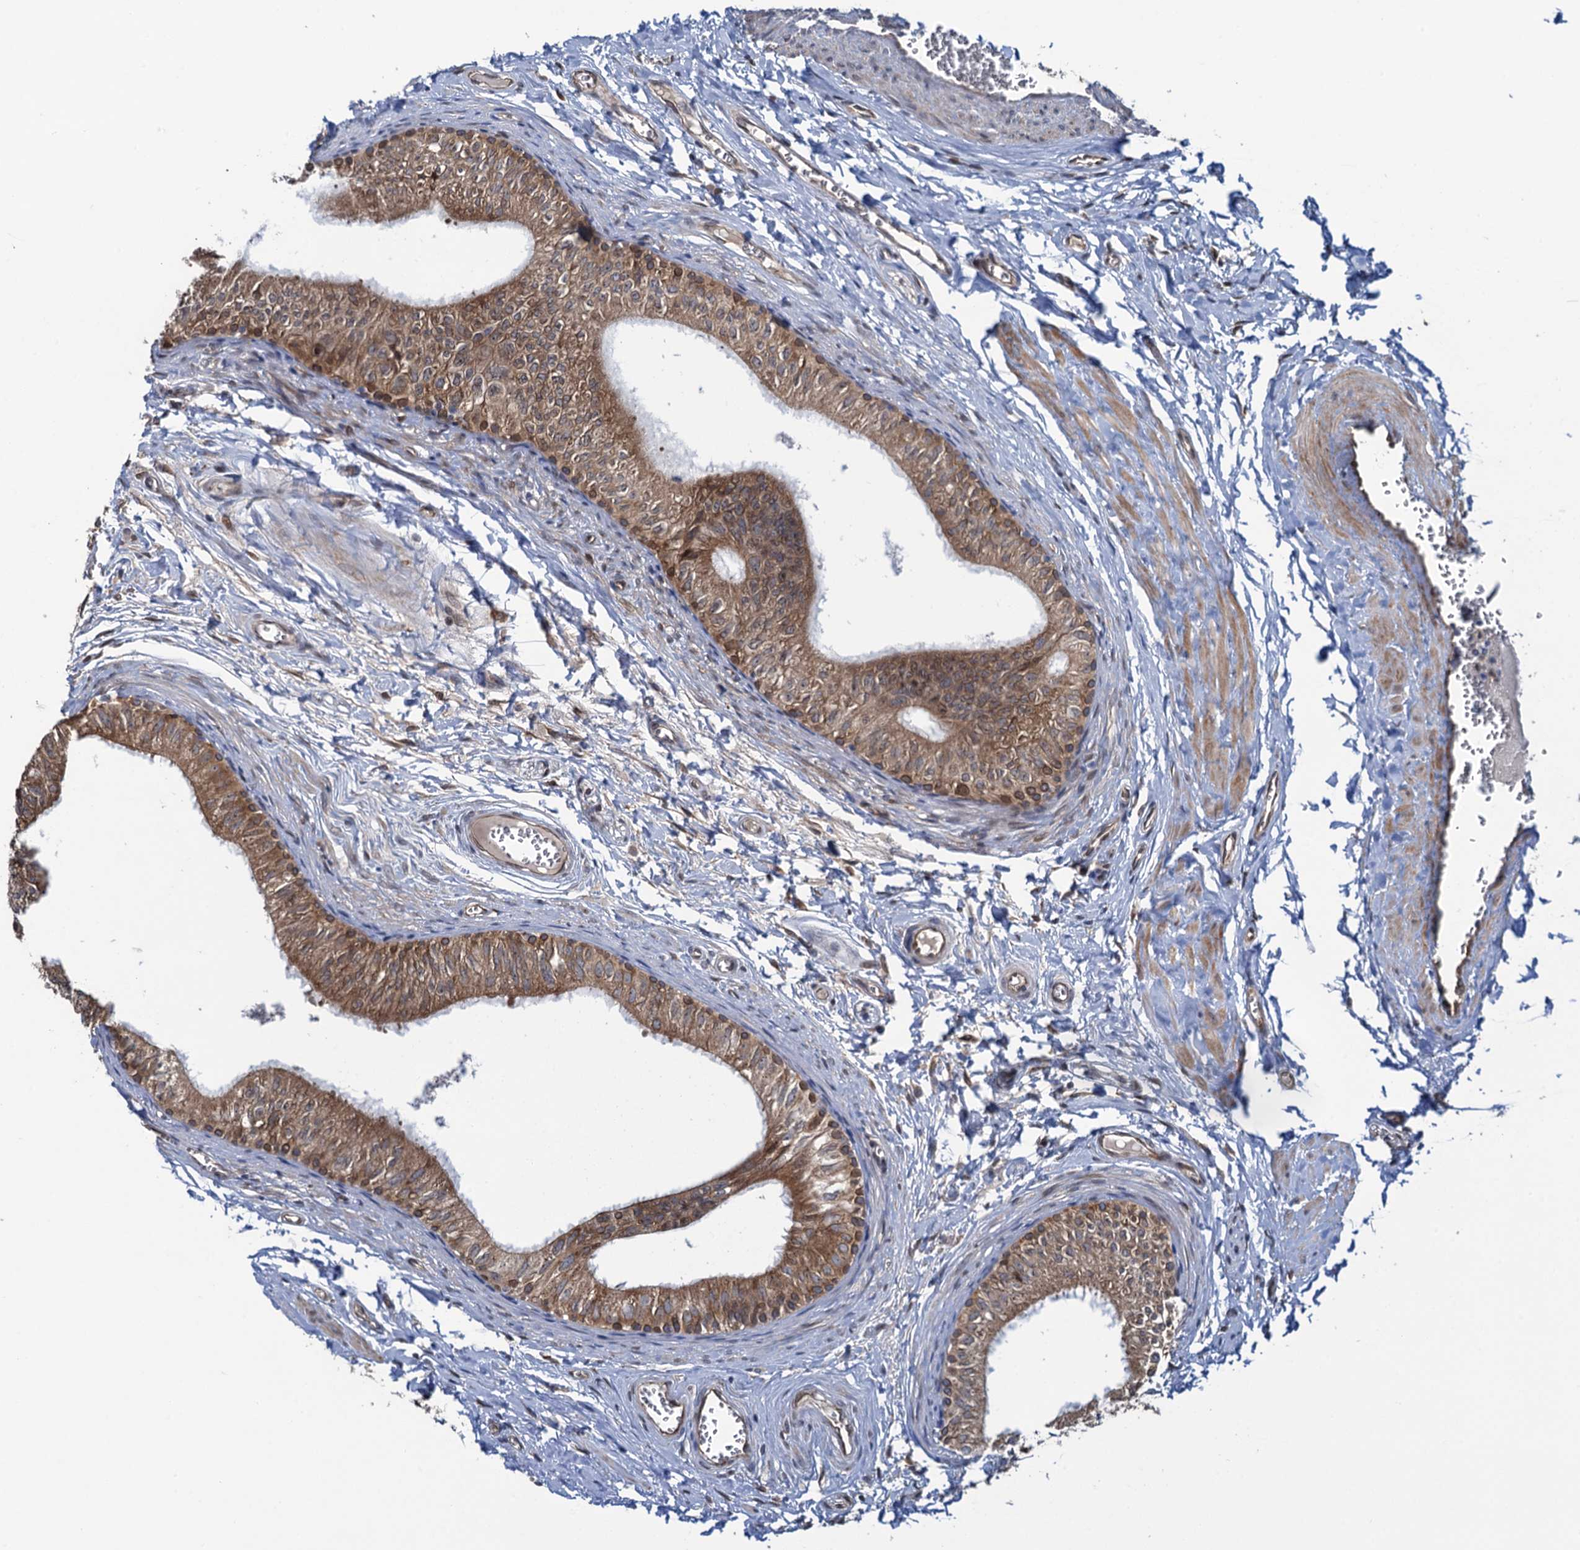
{"staining": {"intensity": "strong", "quantity": ">75%", "location": "cytoplasmic/membranous,nuclear"}, "tissue": "epididymis", "cell_type": "Glandular cells", "image_type": "normal", "snomed": [{"axis": "morphology", "description": "Normal tissue, NOS"}, {"axis": "topography", "description": "Epididymis"}], "caption": "DAB immunohistochemical staining of normal epididymis displays strong cytoplasmic/membranous,nuclear protein staining in approximately >75% of glandular cells.", "gene": "EVX2", "patient": {"sex": "male", "age": 42}}